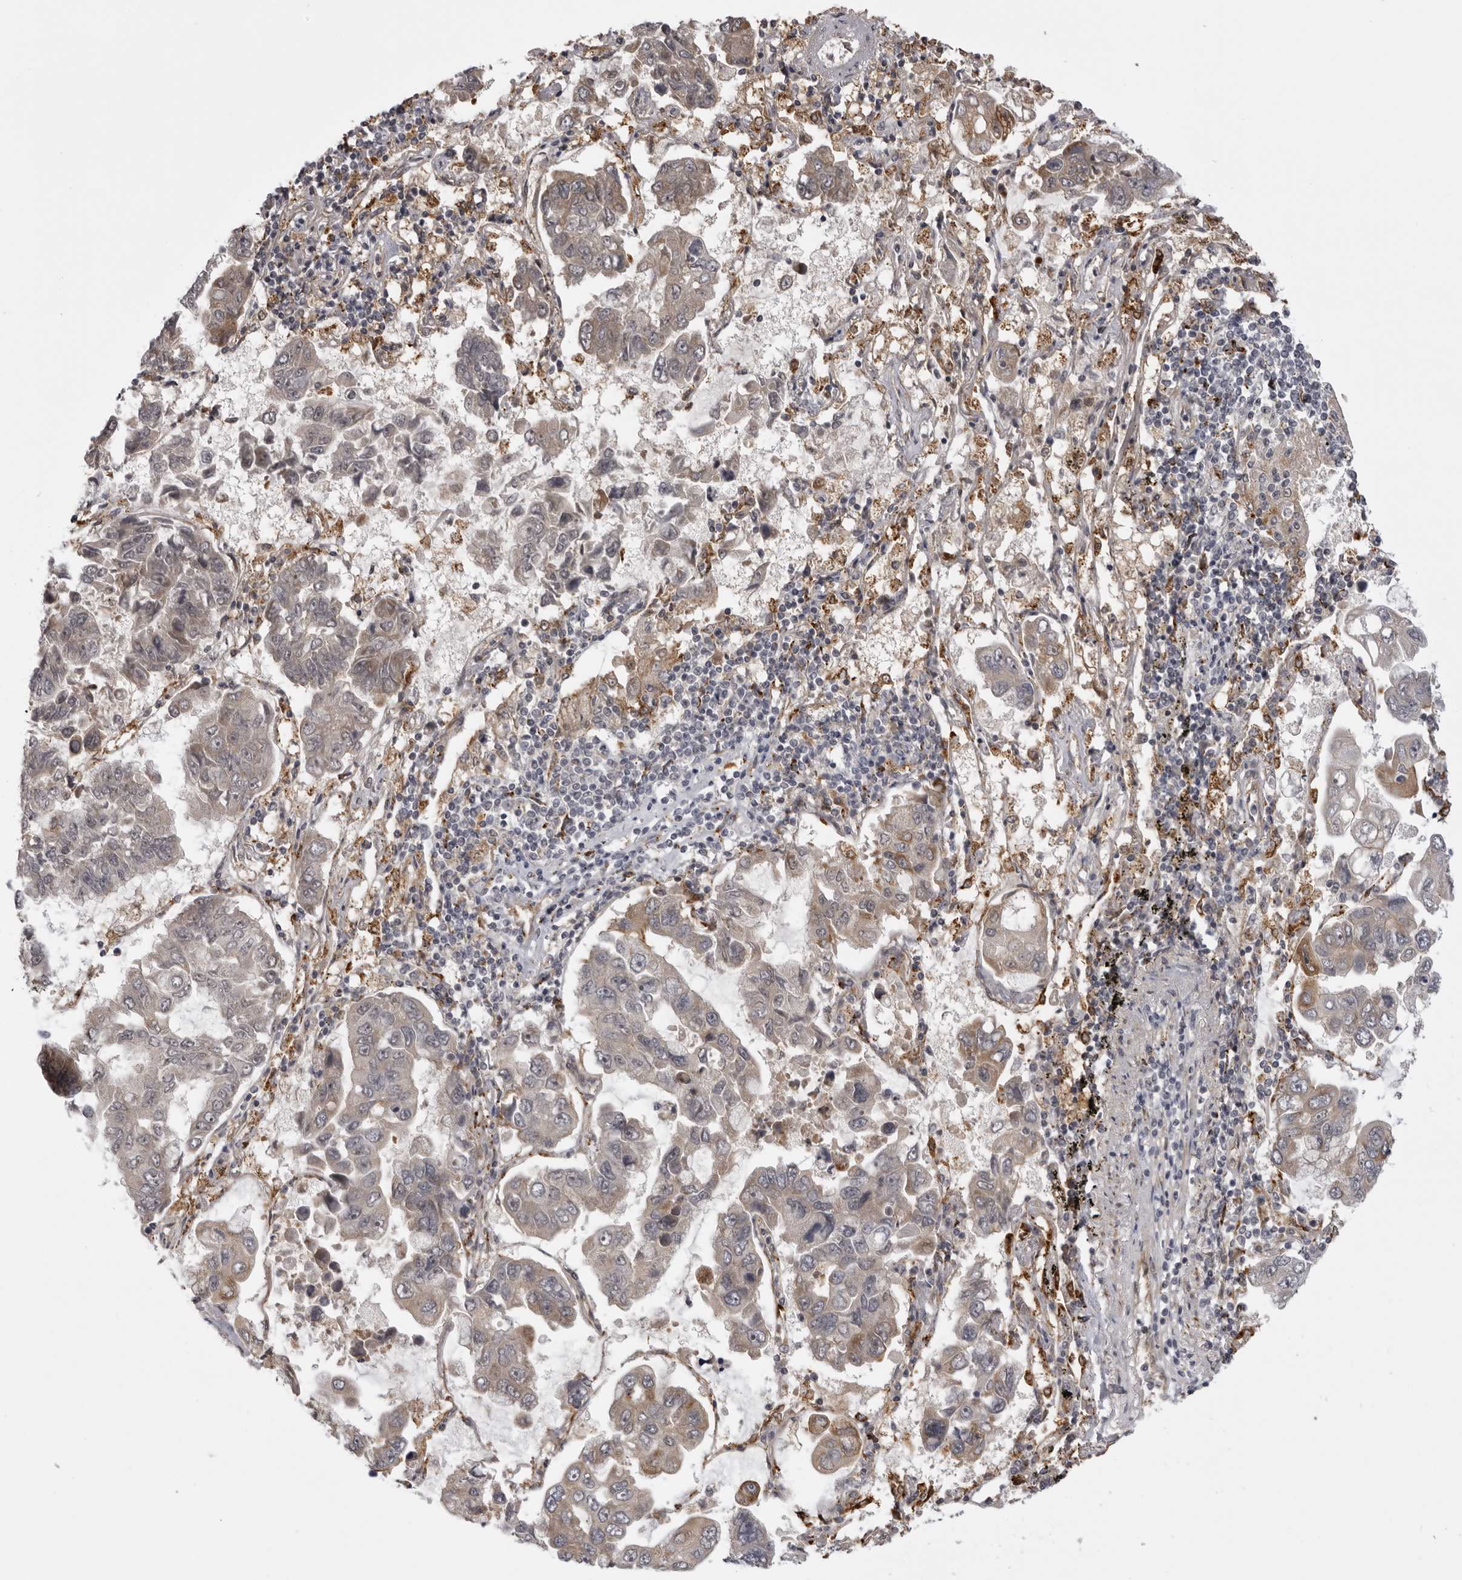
{"staining": {"intensity": "negative", "quantity": "none", "location": "none"}, "tissue": "lung cancer", "cell_type": "Tumor cells", "image_type": "cancer", "snomed": [{"axis": "morphology", "description": "Adenocarcinoma, NOS"}, {"axis": "topography", "description": "Lung"}], "caption": "An image of human lung adenocarcinoma is negative for staining in tumor cells. Nuclei are stained in blue.", "gene": "DNAH14", "patient": {"sex": "male", "age": 64}}